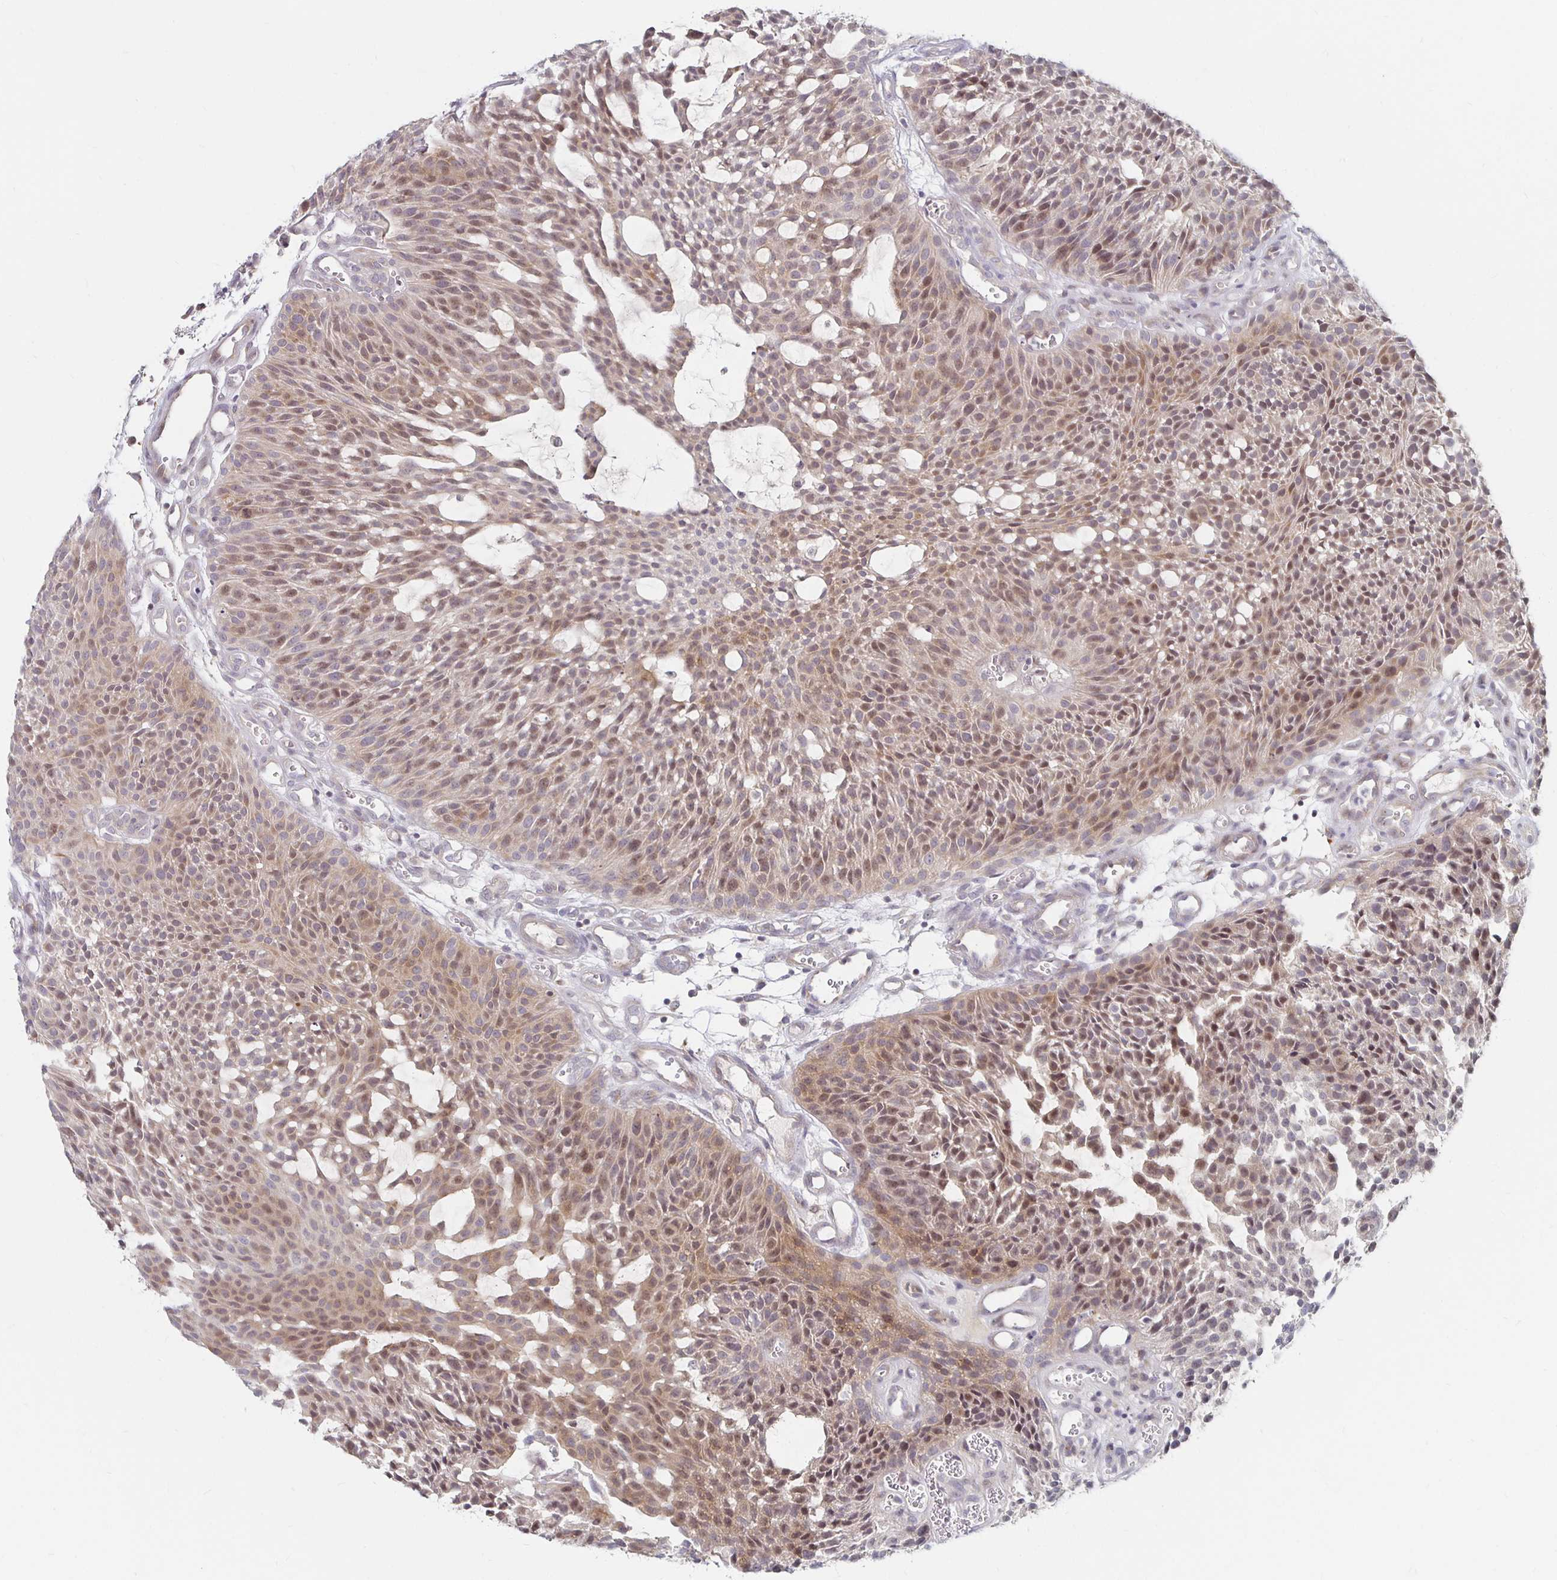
{"staining": {"intensity": "moderate", "quantity": "25%-75%", "location": "cytoplasmic/membranous,nuclear"}, "tissue": "urothelial cancer", "cell_type": "Tumor cells", "image_type": "cancer", "snomed": [{"axis": "morphology", "description": "Urothelial carcinoma, NOS"}, {"axis": "topography", "description": "Urinary bladder"}], "caption": "A brown stain highlights moderate cytoplasmic/membranous and nuclear positivity of a protein in transitional cell carcinoma tumor cells.", "gene": "NUP85", "patient": {"sex": "male", "age": 84}}